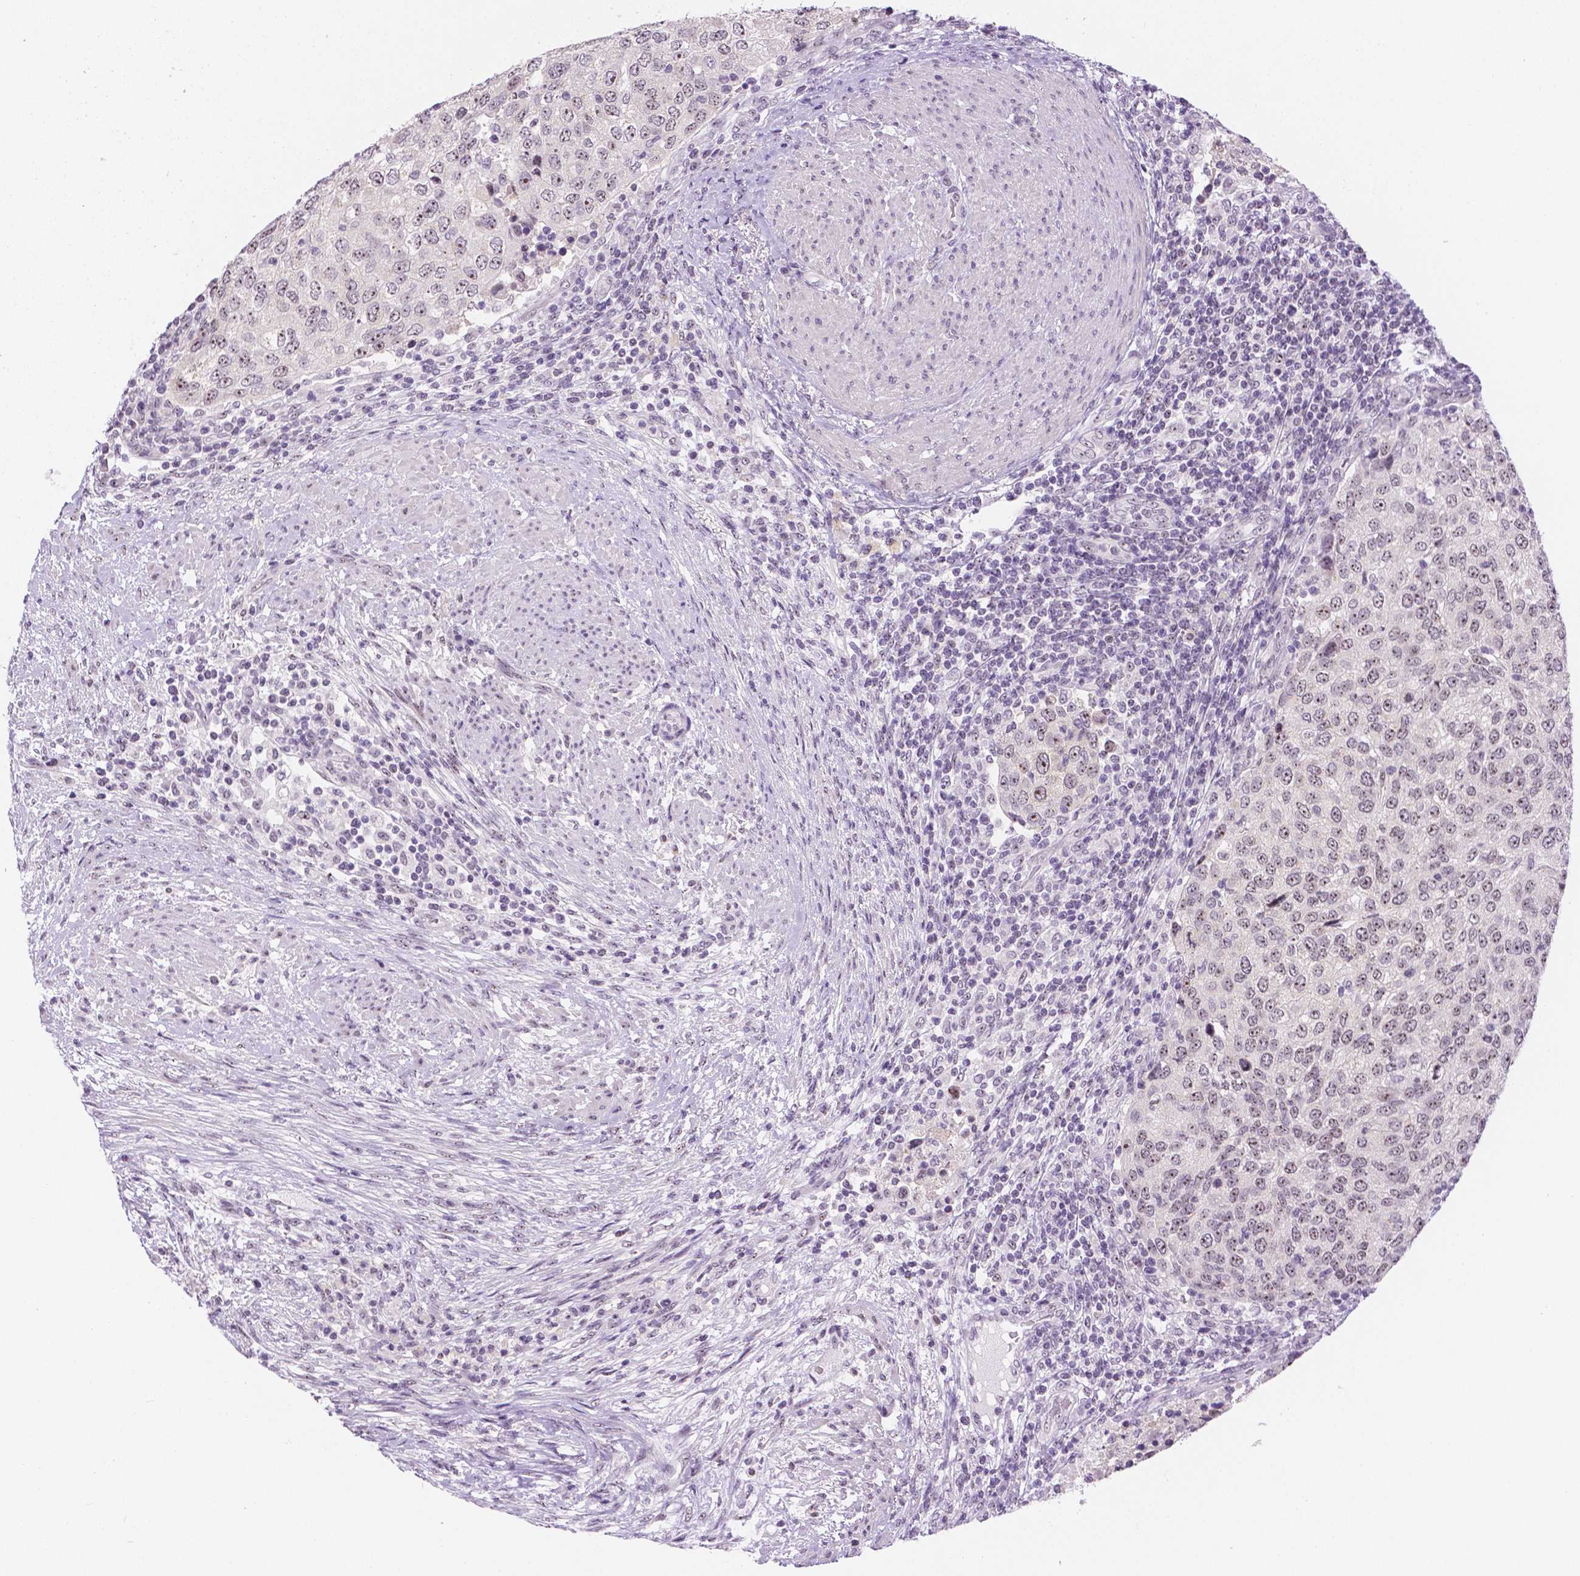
{"staining": {"intensity": "weak", "quantity": "25%-75%", "location": "nuclear"}, "tissue": "urothelial cancer", "cell_type": "Tumor cells", "image_type": "cancer", "snomed": [{"axis": "morphology", "description": "Urothelial carcinoma, High grade"}, {"axis": "topography", "description": "Urinary bladder"}], "caption": "Immunohistochemistry (IHC) of urothelial cancer displays low levels of weak nuclear positivity in approximately 25%-75% of tumor cells.", "gene": "NHP2", "patient": {"sex": "female", "age": 78}}